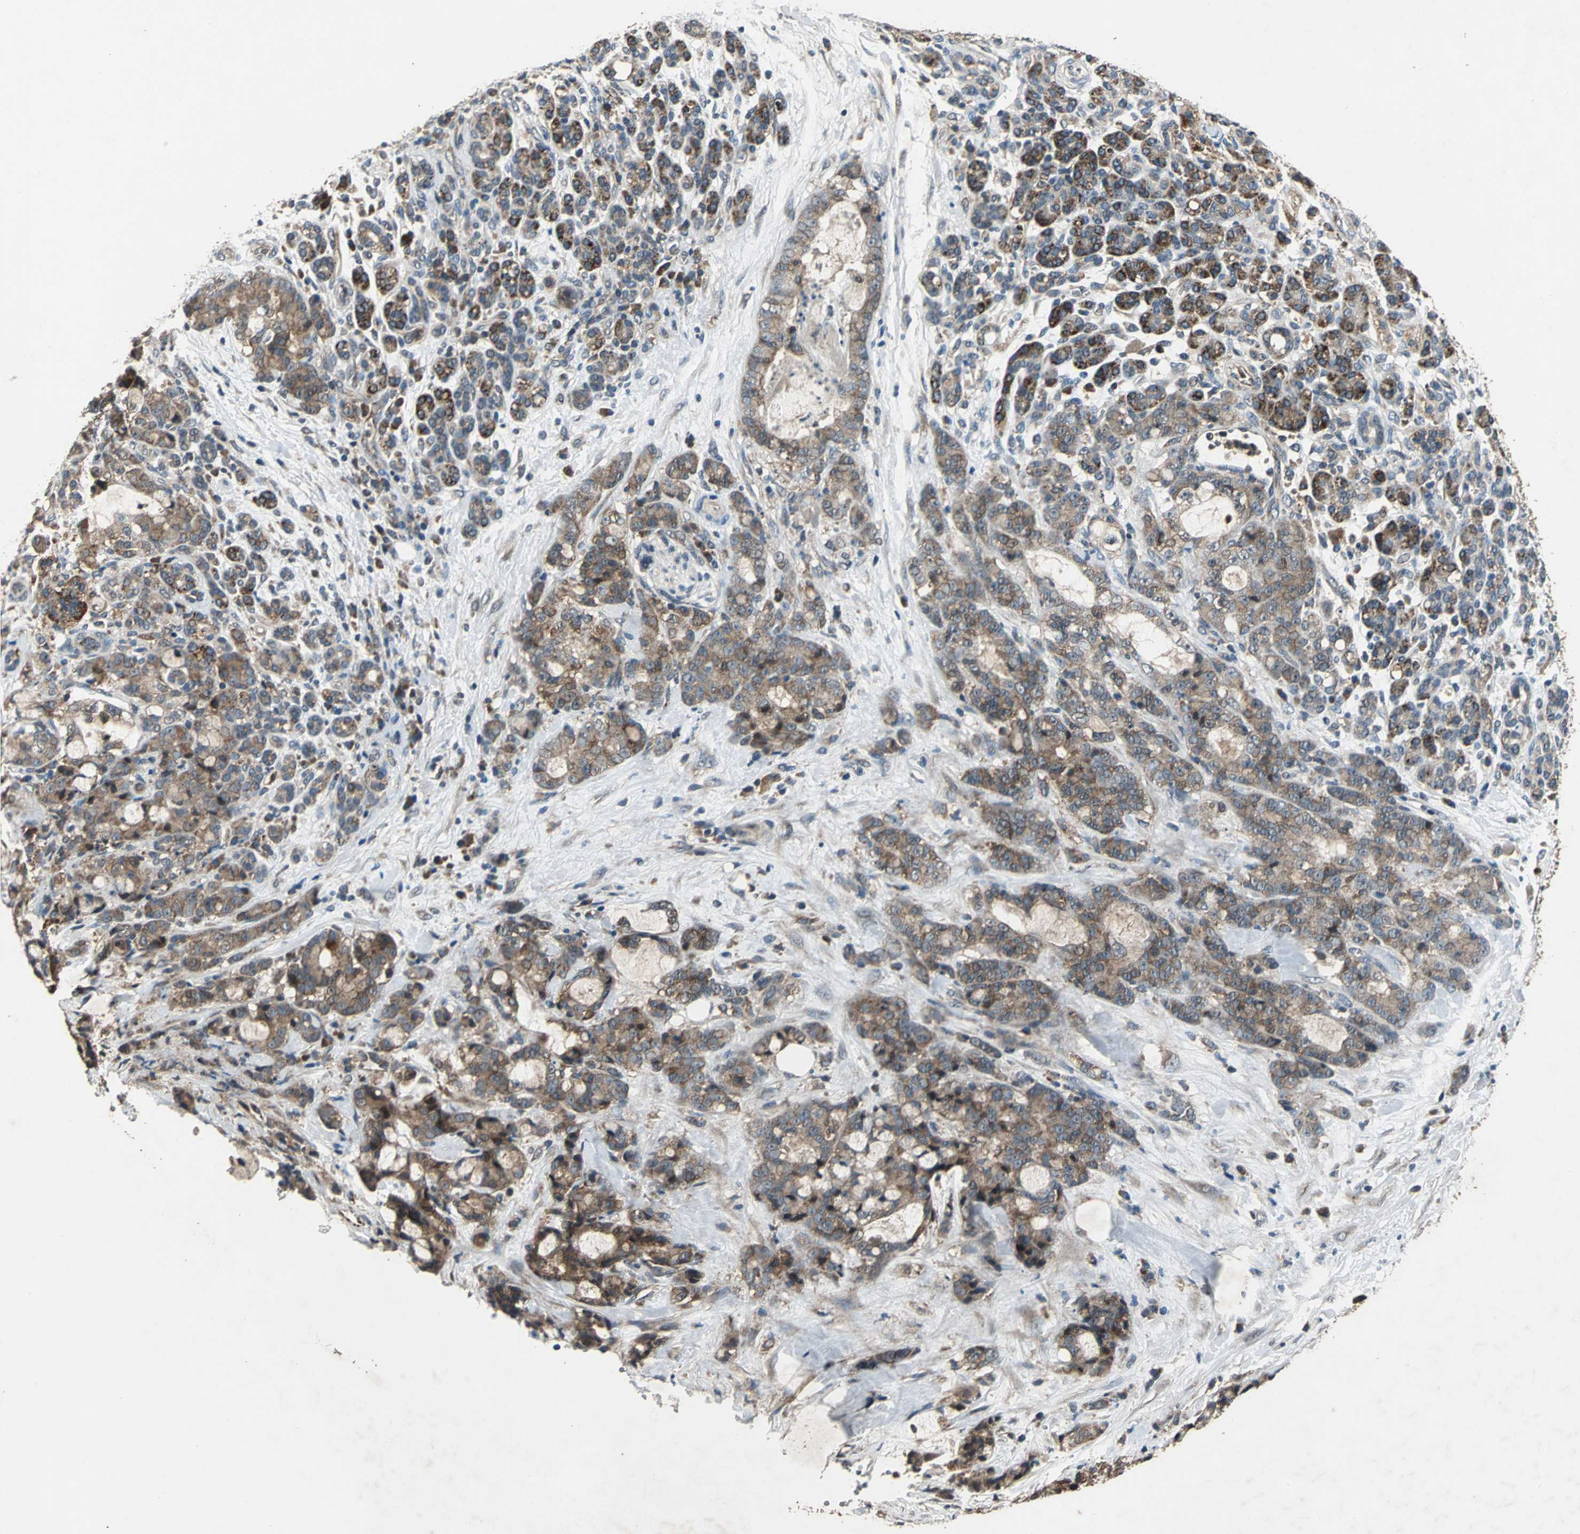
{"staining": {"intensity": "moderate", "quantity": ">75%", "location": "cytoplasmic/membranous"}, "tissue": "pancreatic cancer", "cell_type": "Tumor cells", "image_type": "cancer", "snomed": [{"axis": "morphology", "description": "Adenocarcinoma, NOS"}, {"axis": "topography", "description": "Pancreas"}], "caption": "Immunohistochemical staining of human adenocarcinoma (pancreatic) displays medium levels of moderate cytoplasmic/membranous protein expression in about >75% of tumor cells. (DAB = brown stain, brightfield microscopy at high magnification).", "gene": "ZNF608", "patient": {"sex": "female", "age": 73}}